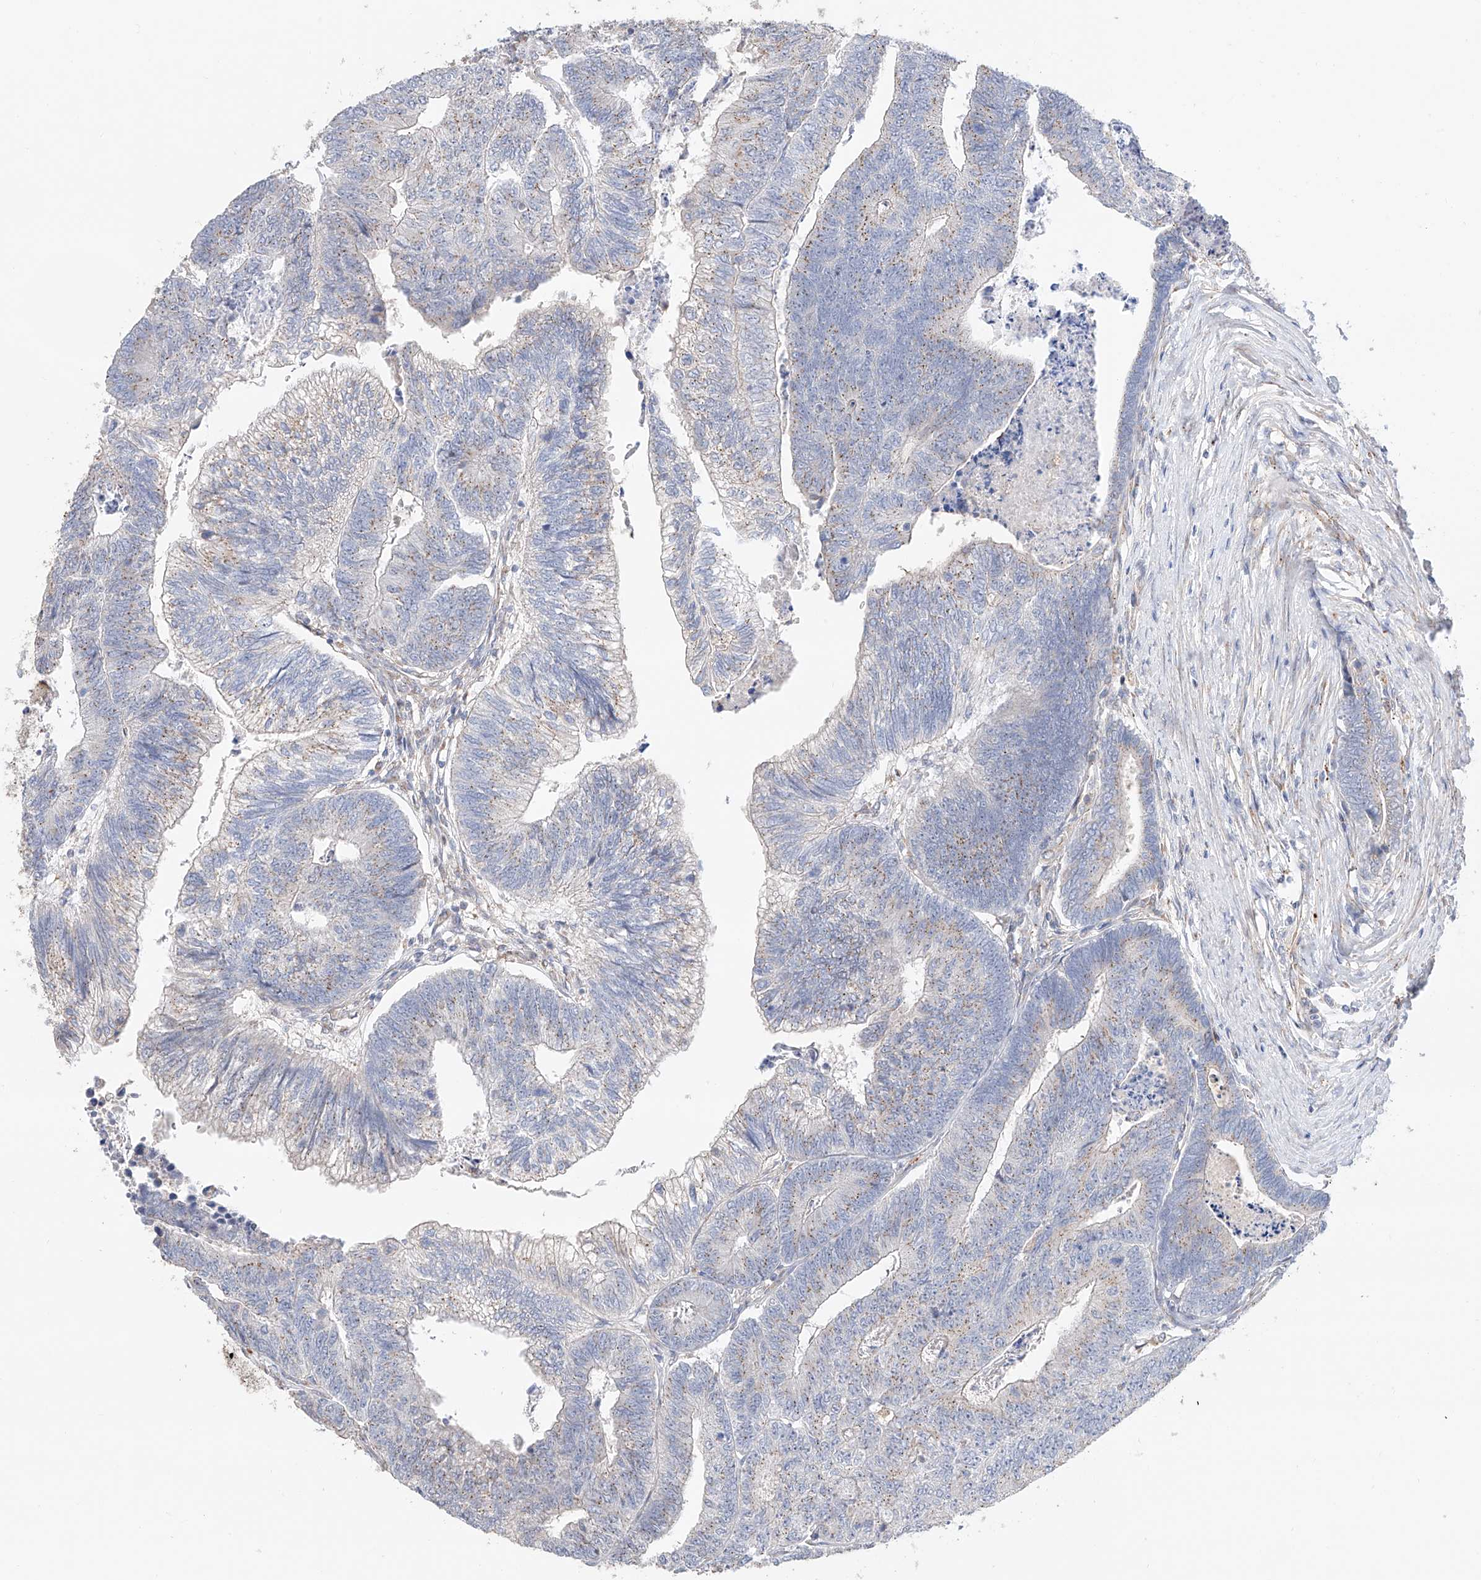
{"staining": {"intensity": "weak", "quantity": "25%-75%", "location": "cytoplasmic/membranous"}, "tissue": "colorectal cancer", "cell_type": "Tumor cells", "image_type": "cancer", "snomed": [{"axis": "morphology", "description": "Adenocarcinoma, NOS"}, {"axis": "topography", "description": "Colon"}], "caption": "There is low levels of weak cytoplasmic/membranous positivity in tumor cells of colorectal adenocarcinoma, as demonstrated by immunohistochemical staining (brown color).", "gene": "MOSPD1", "patient": {"sex": "female", "age": 67}}